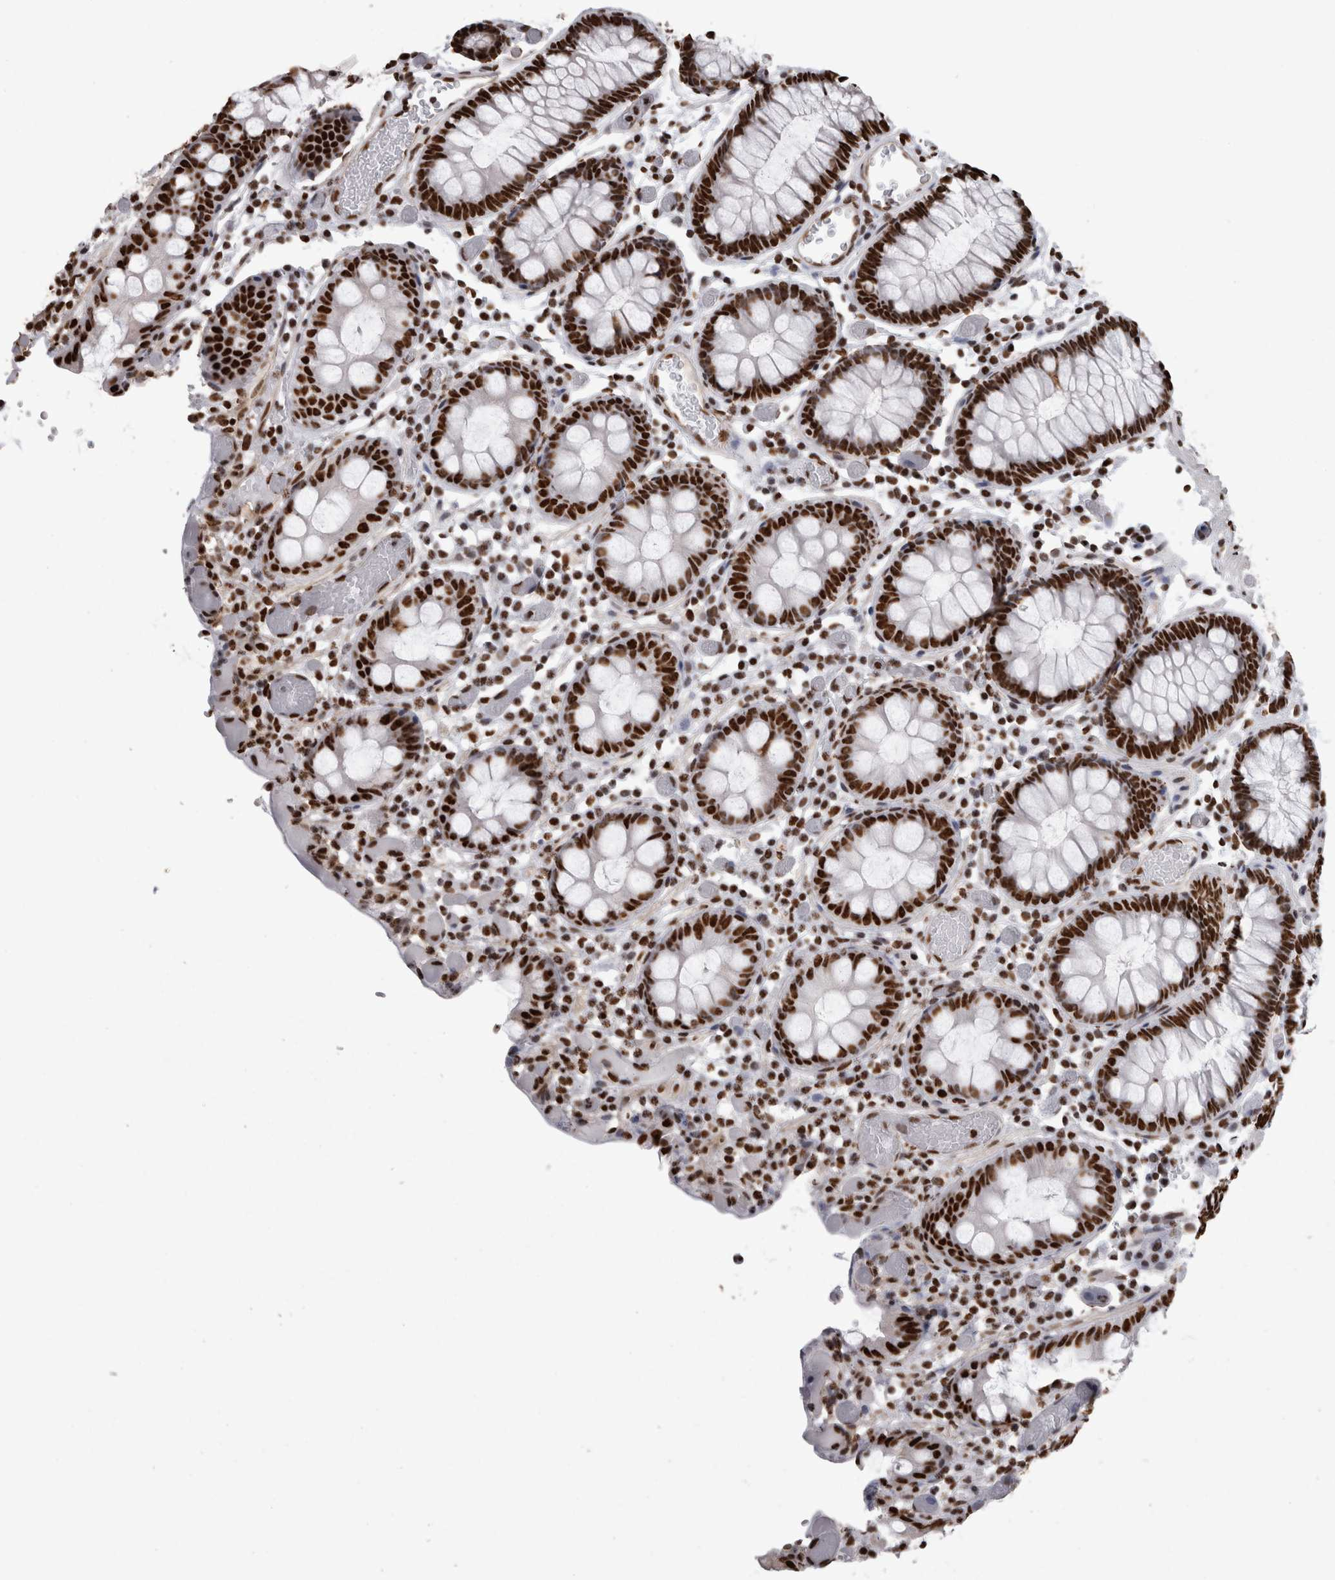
{"staining": {"intensity": "strong", "quantity": ">75%", "location": "nuclear"}, "tissue": "colon", "cell_type": "Endothelial cells", "image_type": "normal", "snomed": [{"axis": "morphology", "description": "Normal tissue, NOS"}, {"axis": "topography", "description": "Colon"}], "caption": "Immunohistochemical staining of benign human colon reveals high levels of strong nuclear positivity in about >75% of endothelial cells.", "gene": "HNRNPM", "patient": {"sex": "male", "age": 14}}